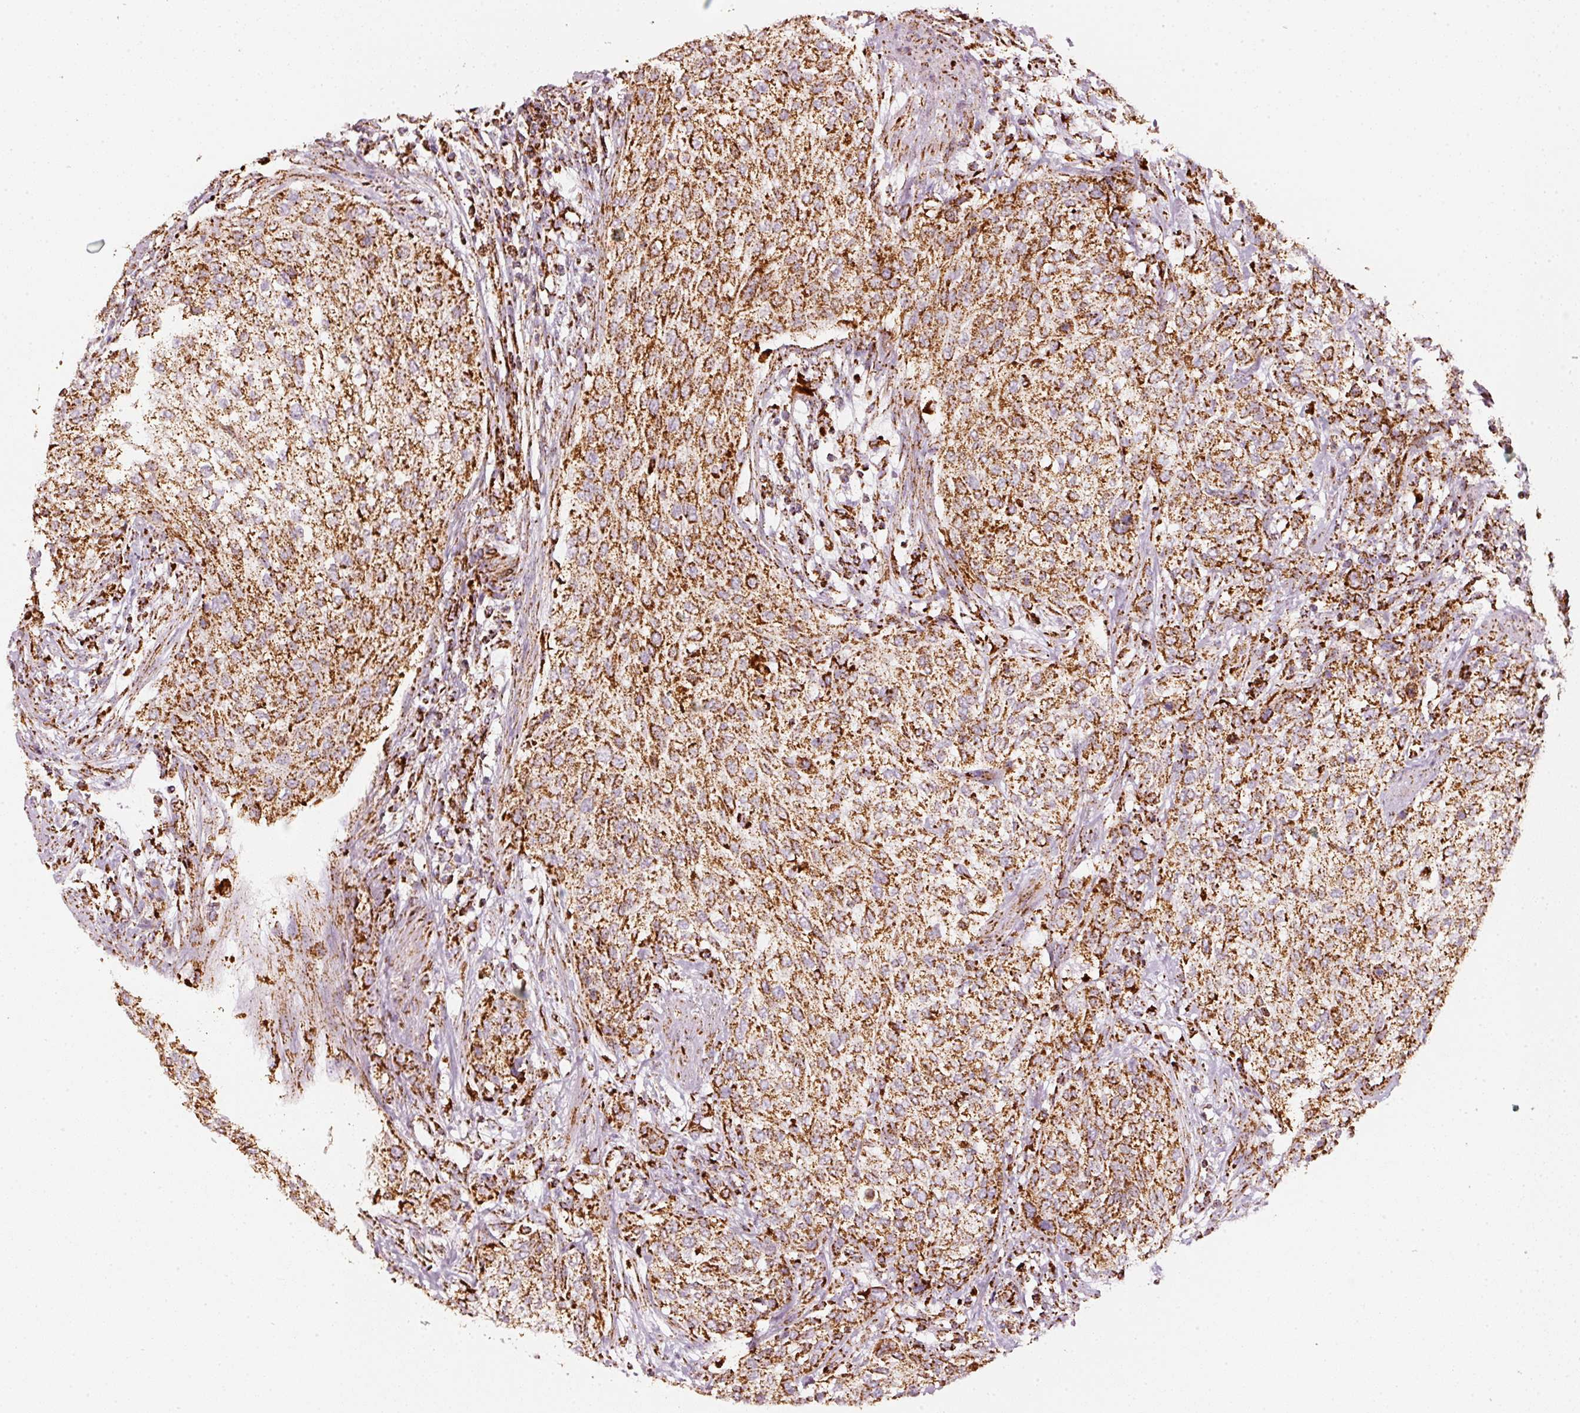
{"staining": {"intensity": "strong", "quantity": ">75%", "location": "cytoplasmic/membranous"}, "tissue": "urothelial cancer", "cell_type": "Tumor cells", "image_type": "cancer", "snomed": [{"axis": "morphology", "description": "Urothelial carcinoma, High grade"}, {"axis": "topography", "description": "Urinary bladder"}], "caption": "A high-resolution micrograph shows immunohistochemistry staining of high-grade urothelial carcinoma, which reveals strong cytoplasmic/membranous expression in approximately >75% of tumor cells.", "gene": "UQCRC1", "patient": {"sex": "male", "age": 35}}